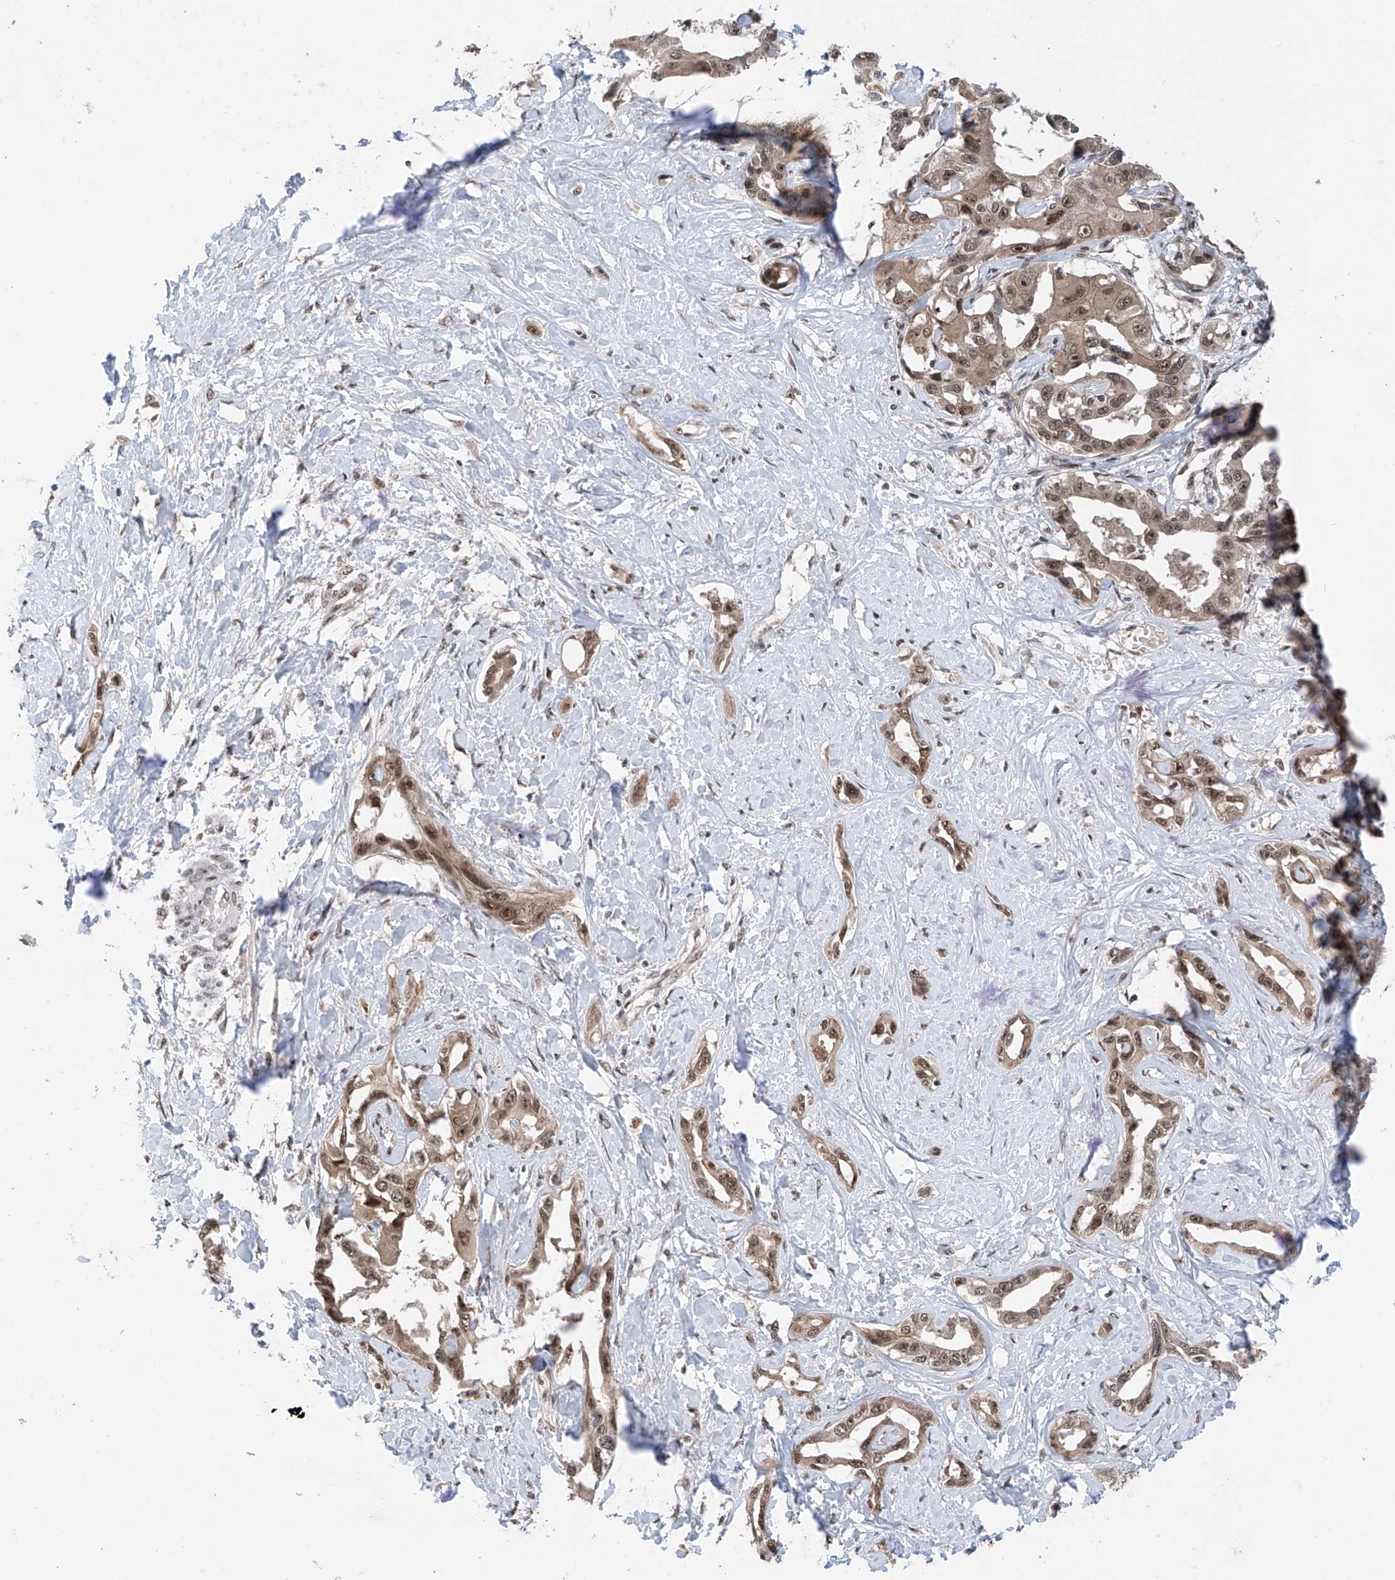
{"staining": {"intensity": "moderate", "quantity": ">75%", "location": "cytoplasmic/membranous,nuclear"}, "tissue": "liver cancer", "cell_type": "Tumor cells", "image_type": "cancer", "snomed": [{"axis": "morphology", "description": "Cholangiocarcinoma"}, {"axis": "topography", "description": "Liver"}], "caption": "Tumor cells show medium levels of moderate cytoplasmic/membranous and nuclear staining in approximately >75% of cells in human liver cancer.", "gene": "RPAIN", "patient": {"sex": "male", "age": 59}}